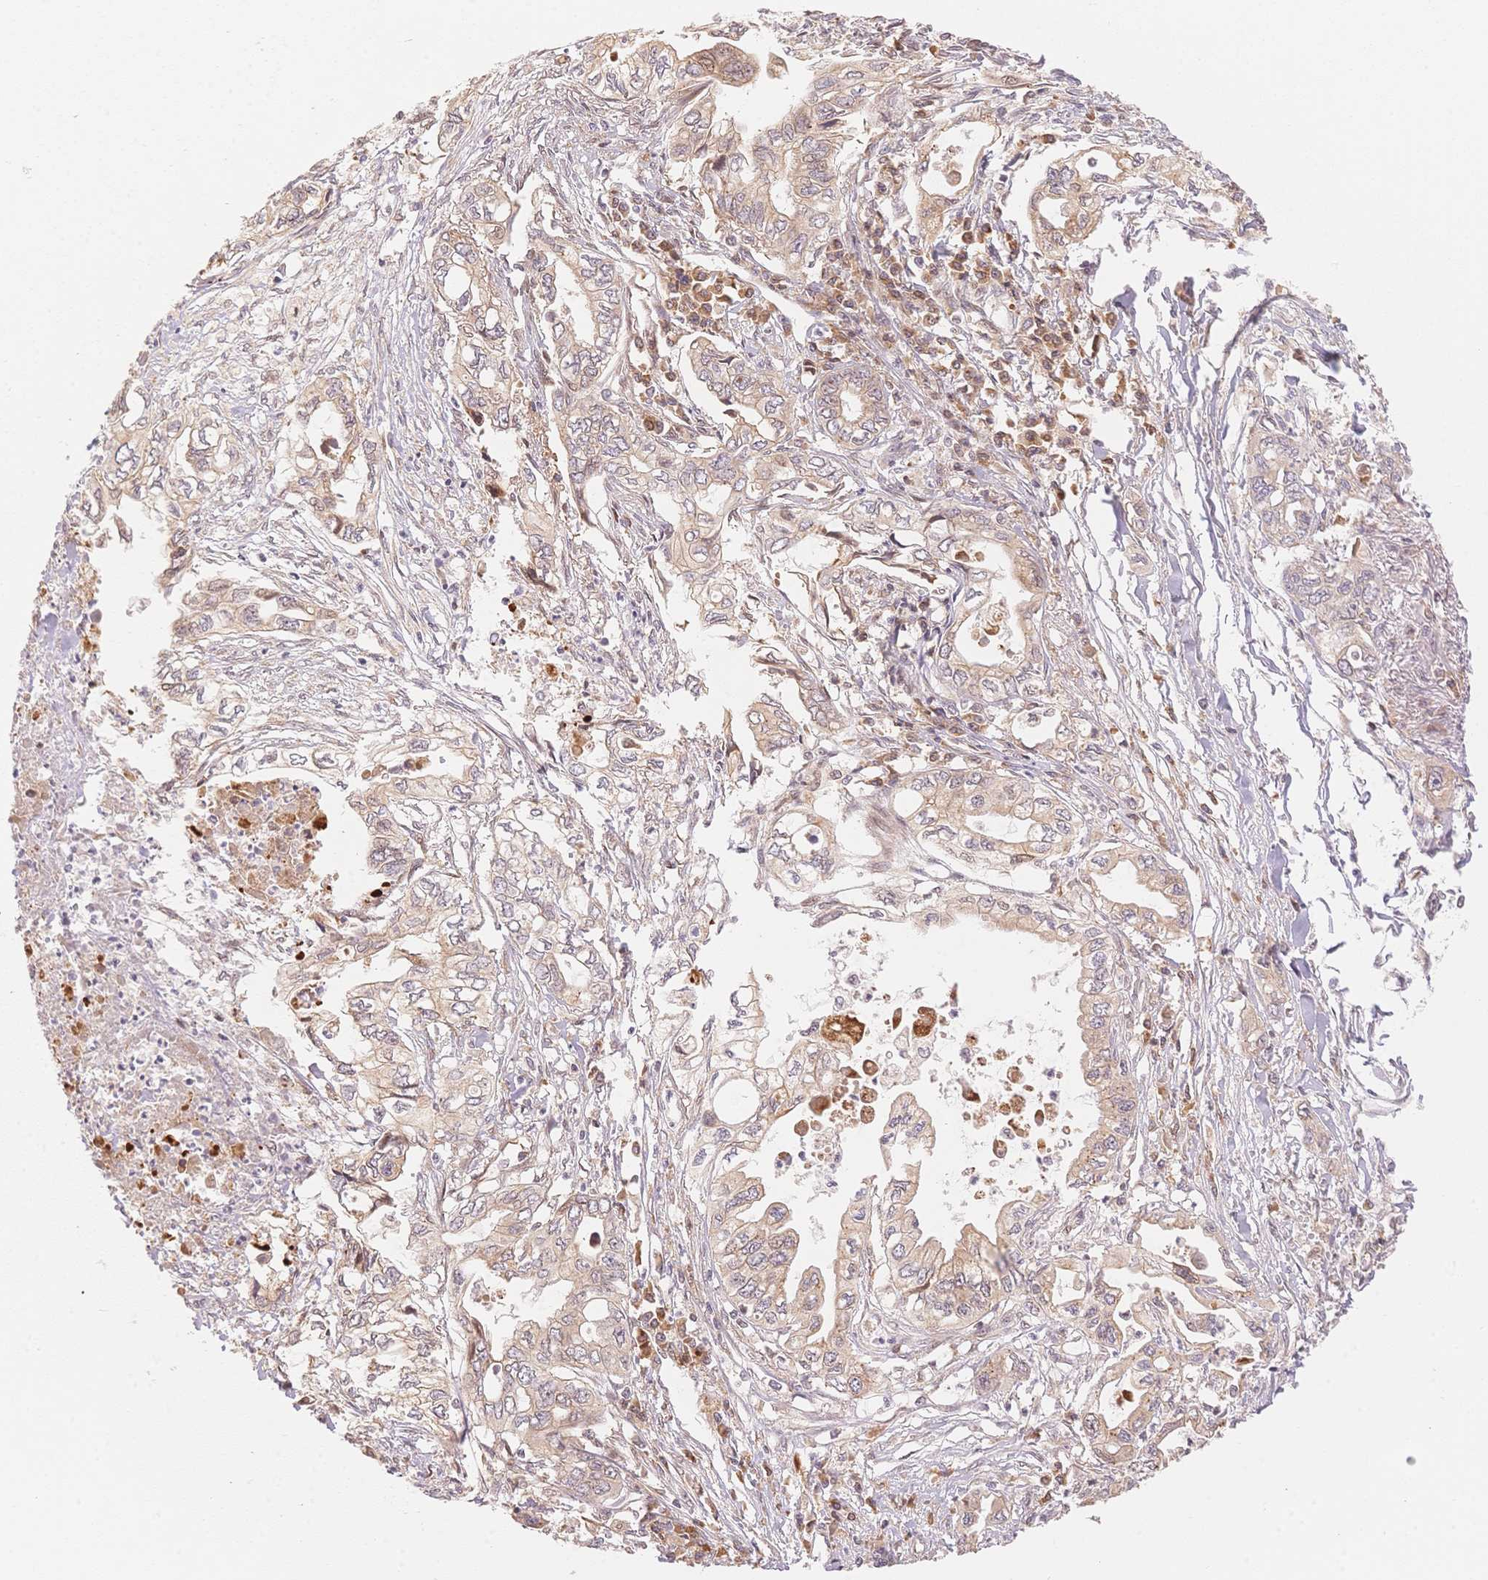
{"staining": {"intensity": "weak", "quantity": ">75%", "location": "cytoplasmic/membranous"}, "tissue": "pancreatic cancer", "cell_type": "Tumor cells", "image_type": "cancer", "snomed": [{"axis": "morphology", "description": "Adenocarcinoma, NOS"}, {"axis": "topography", "description": "Pancreas"}], "caption": "This micrograph shows immunohistochemistry staining of human pancreatic cancer (adenocarcinoma), with low weak cytoplasmic/membranous expression in approximately >75% of tumor cells.", "gene": "STK39", "patient": {"sex": "male", "age": 68}}